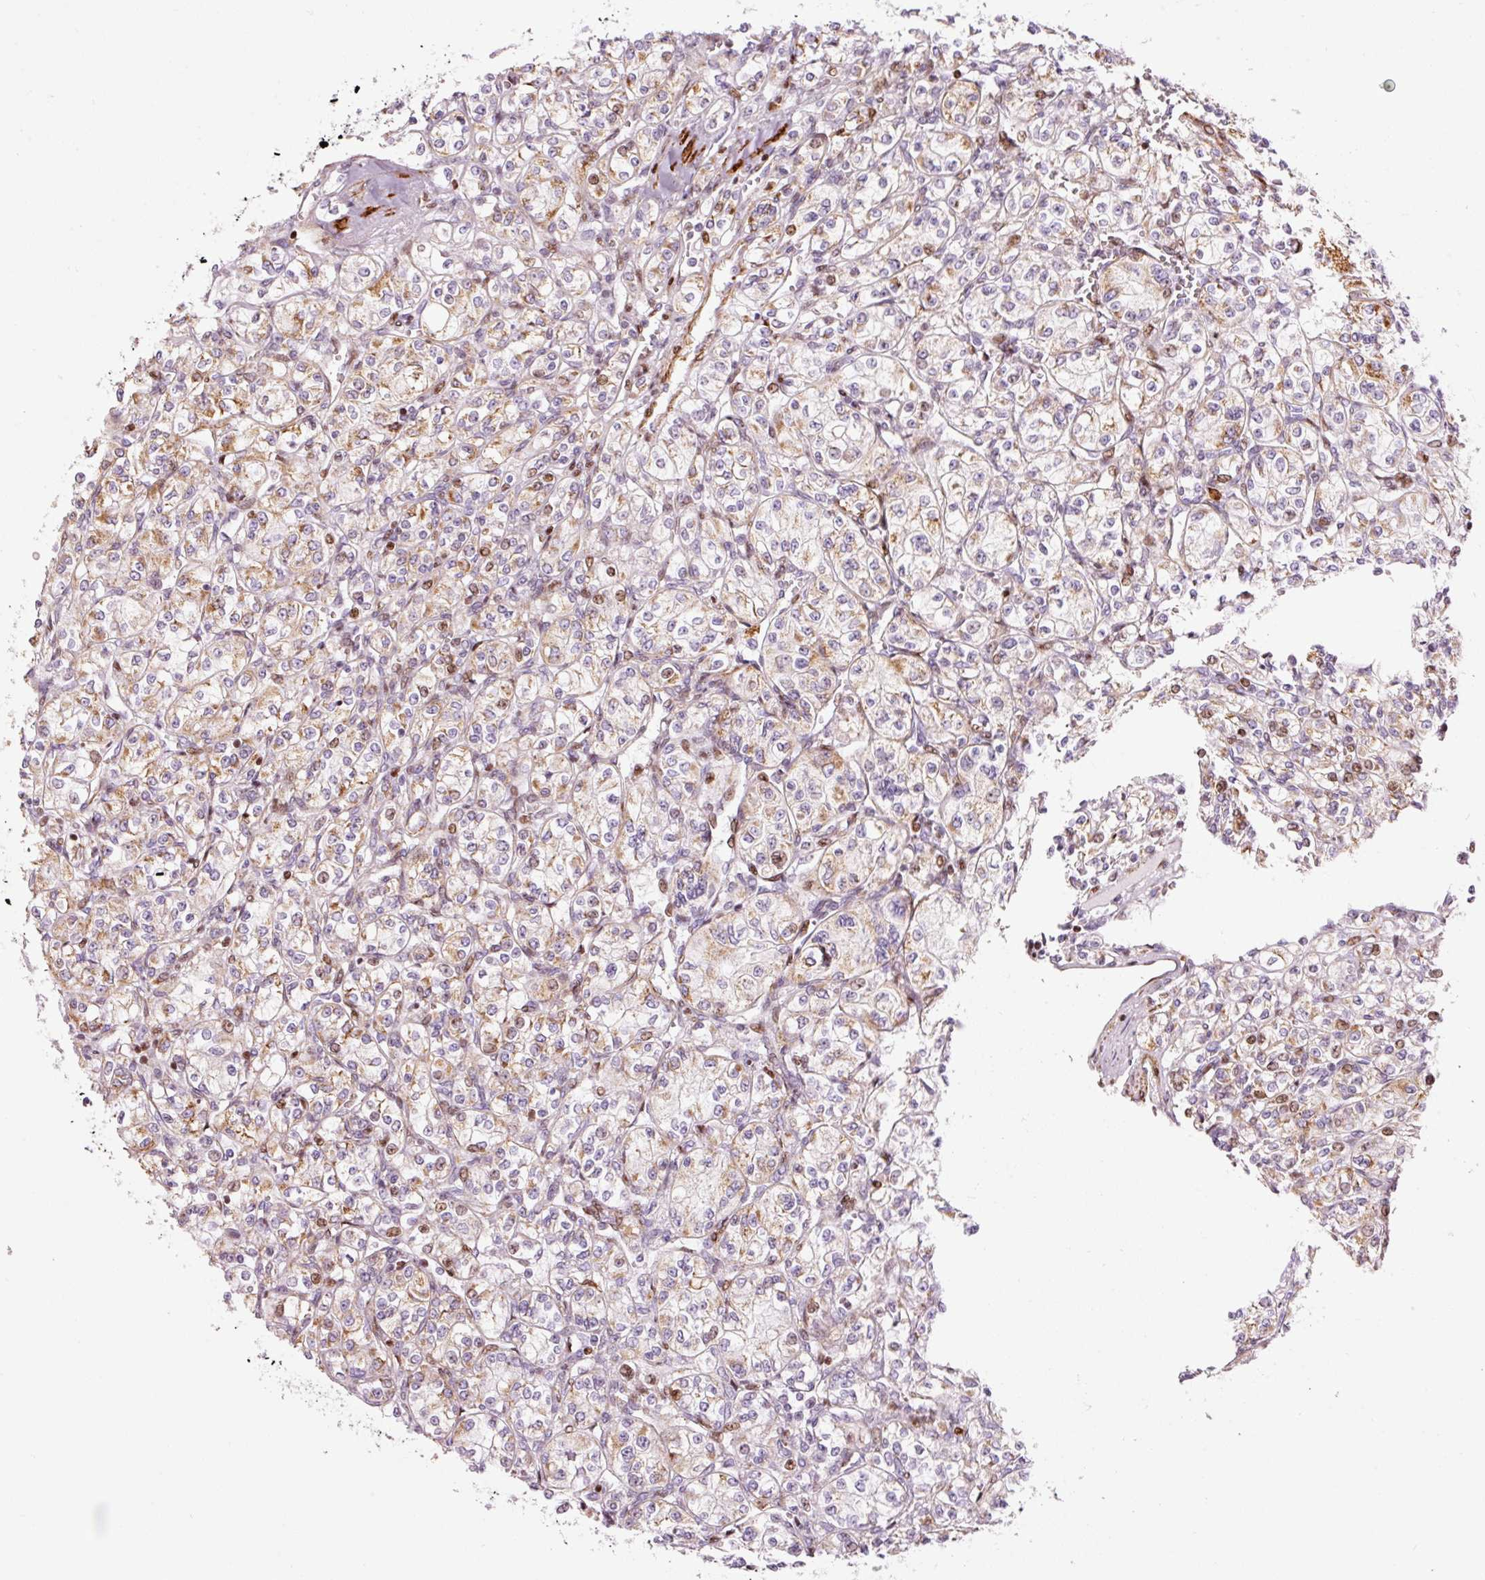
{"staining": {"intensity": "weak", "quantity": "25%-75%", "location": "cytoplasmic/membranous"}, "tissue": "renal cancer", "cell_type": "Tumor cells", "image_type": "cancer", "snomed": [{"axis": "morphology", "description": "Adenocarcinoma, NOS"}, {"axis": "topography", "description": "Kidney"}], "caption": "An IHC micrograph of neoplastic tissue is shown. Protein staining in brown highlights weak cytoplasmic/membranous positivity in adenocarcinoma (renal) within tumor cells.", "gene": "ANKRD20A1", "patient": {"sex": "male", "age": 77}}